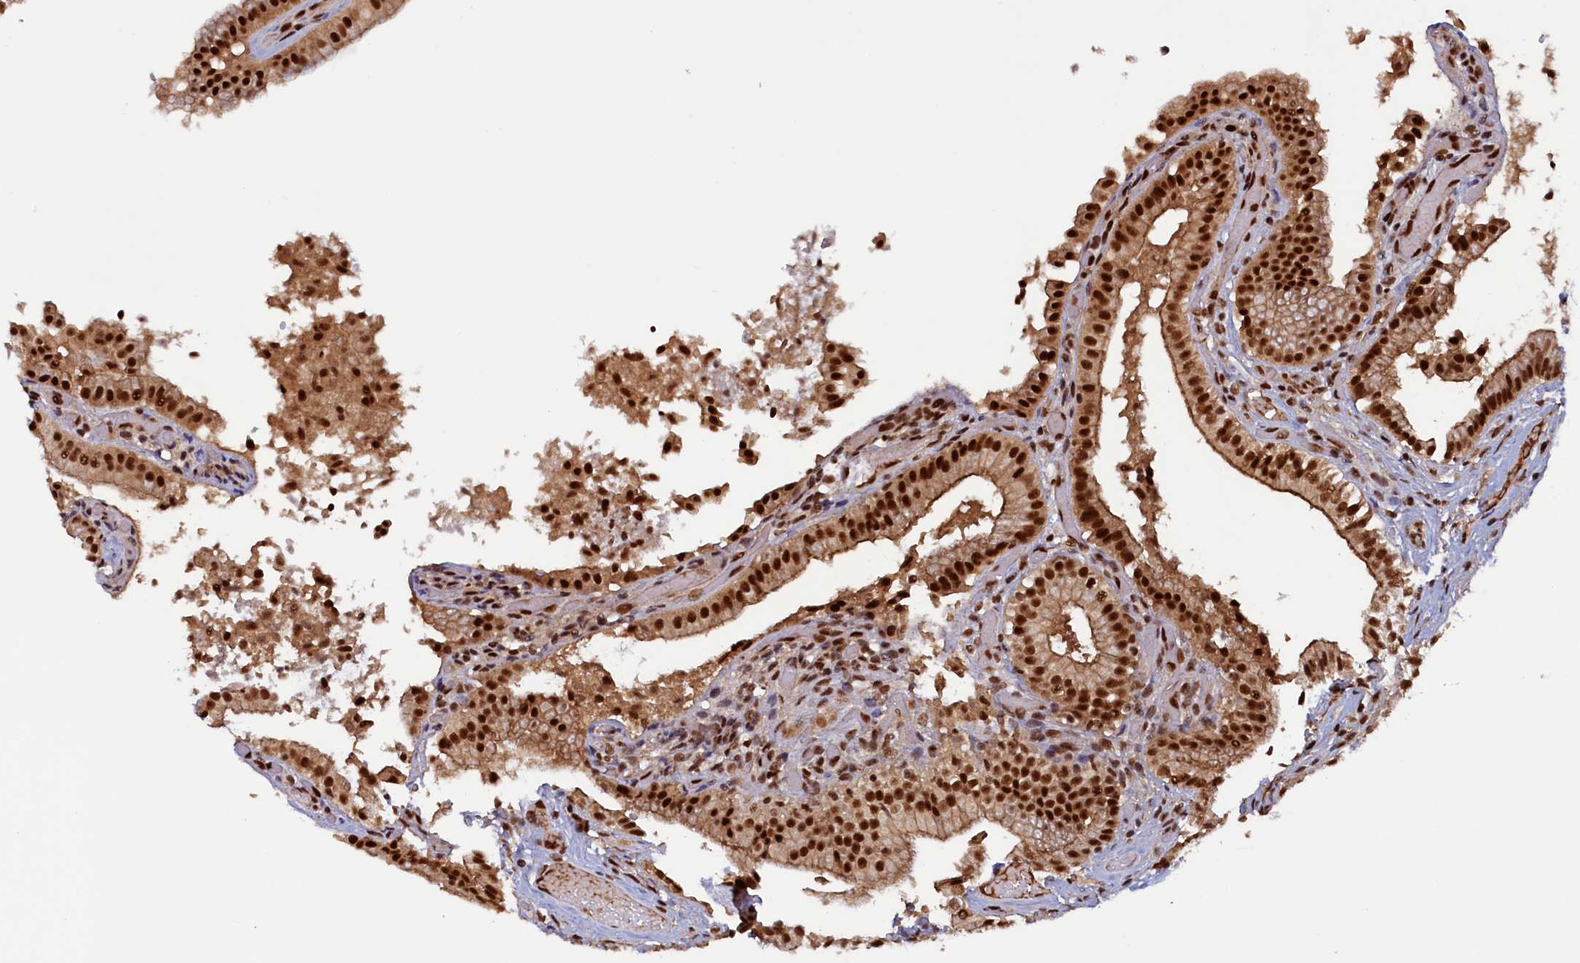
{"staining": {"intensity": "strong", "quantity": ">75%", "location": "cytoplasmic/membranous,nuclear"}, "tissue": "gallbladder", "cell_type": "Glandular cells", "image_type": "normal", "snomed": [{"axis": "morphology", "description": "Normal tissue, NOS"}, {"axis": "topography", "description": "Gallbladder"}], "caption": "A high-resolution micrograph shows IHC staining of benign gallbladder, which shows strong cytoplasmic/membranous,nuclear staining in about >75% of glandular cells. Ihc stains the protein in brown and the nuclei are stained blue.", "gene": "ZC3H18", "patient": {"sex": "female", "age": 47}}